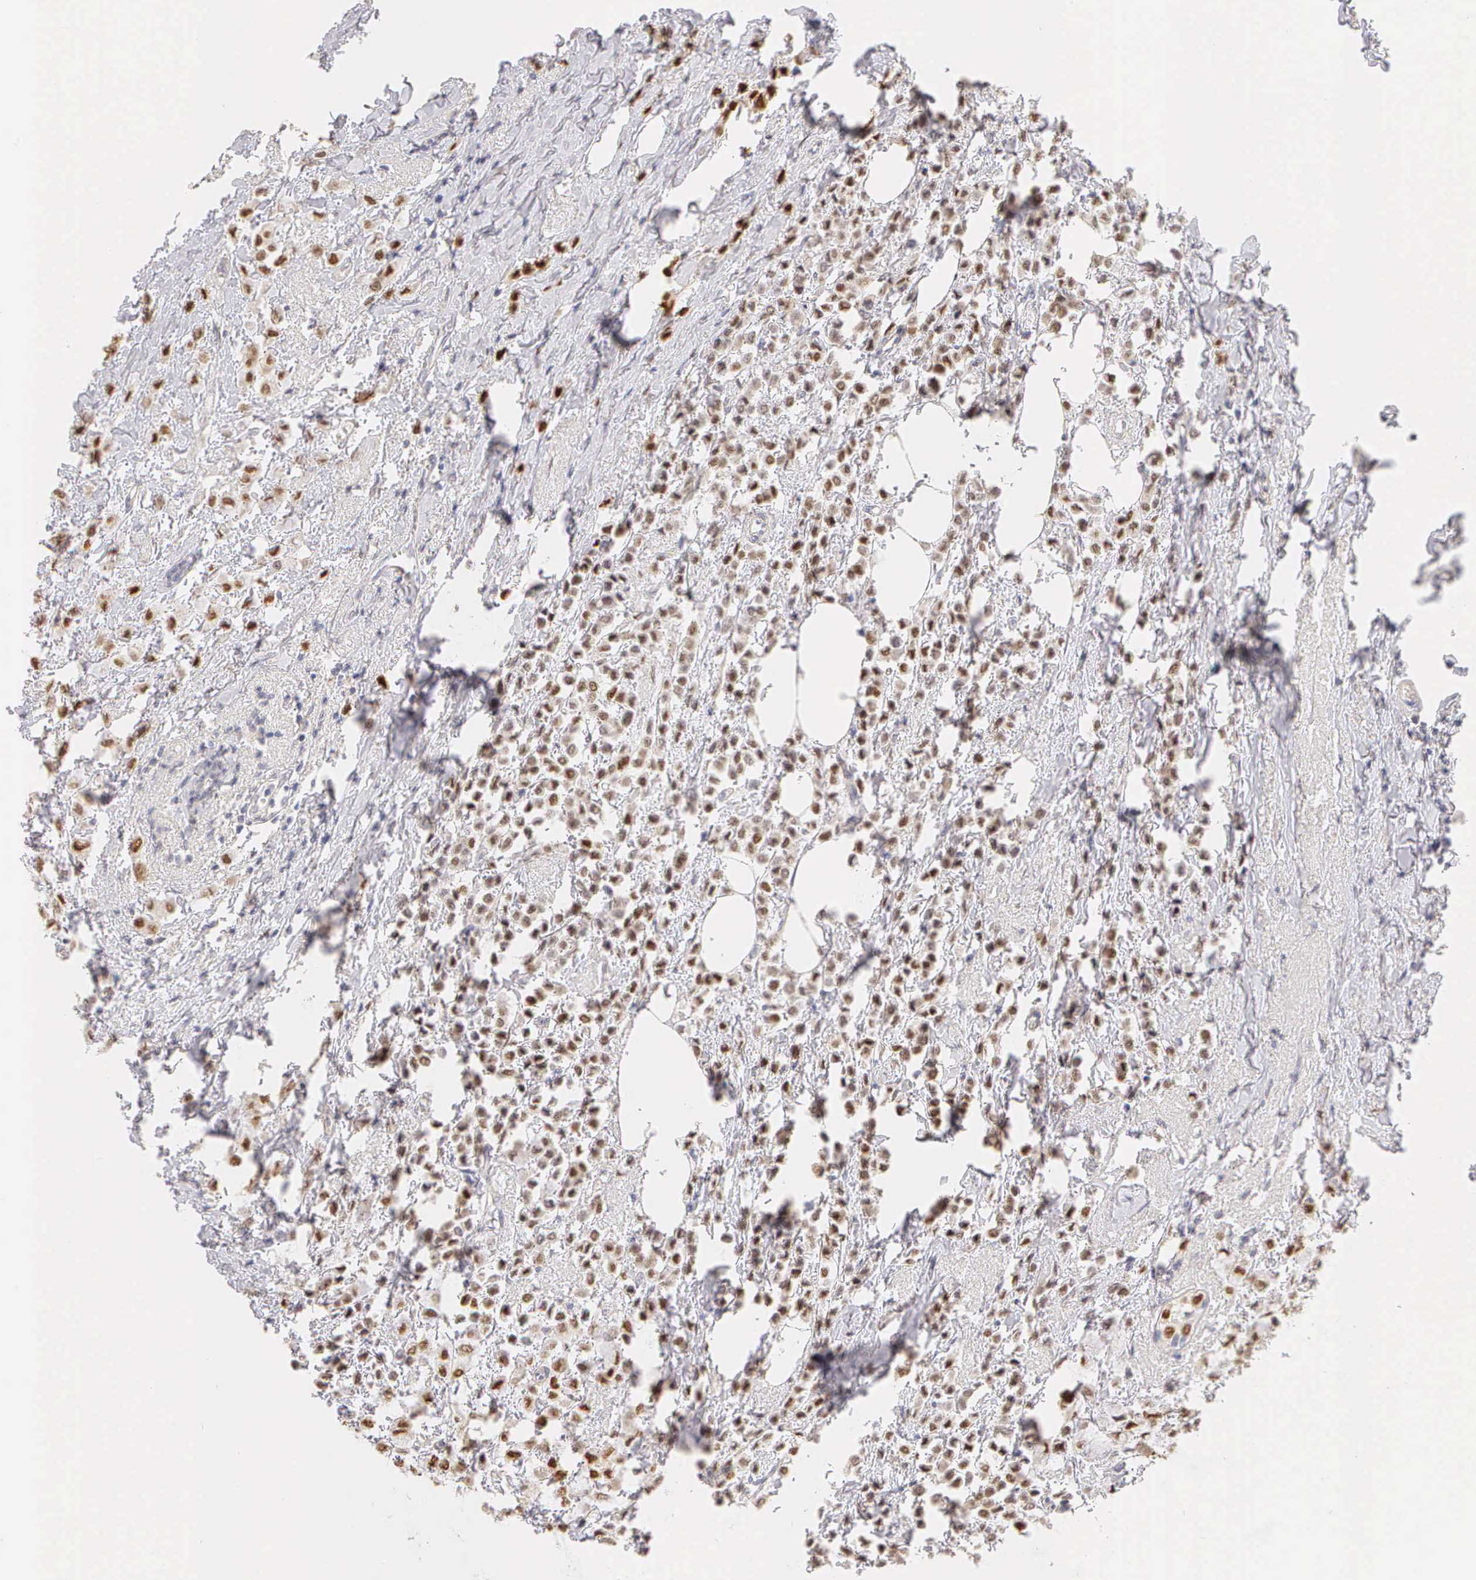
{"staining": {"intensity": "moderate", "quantity": ">75%", "location": "nuclear"}, "tissue": "breast cancer", "cell_type": "Tumor cells", "image_type": "cancer", "snomed": [{"axis": "morphology", "description": "Lobular carcinoma"}, {"axis": "topography", "description": "Breast"}], "caption": "Protein staining of breast lobular carcinoma tissue reveals moderate nuclear expression in approximately >75% of tumor cells. The protein of interest is shown in brown color, while the nuclei are stained blue.", "gene": "ESR1", "patient": {"sex": "female", "age": 85}}